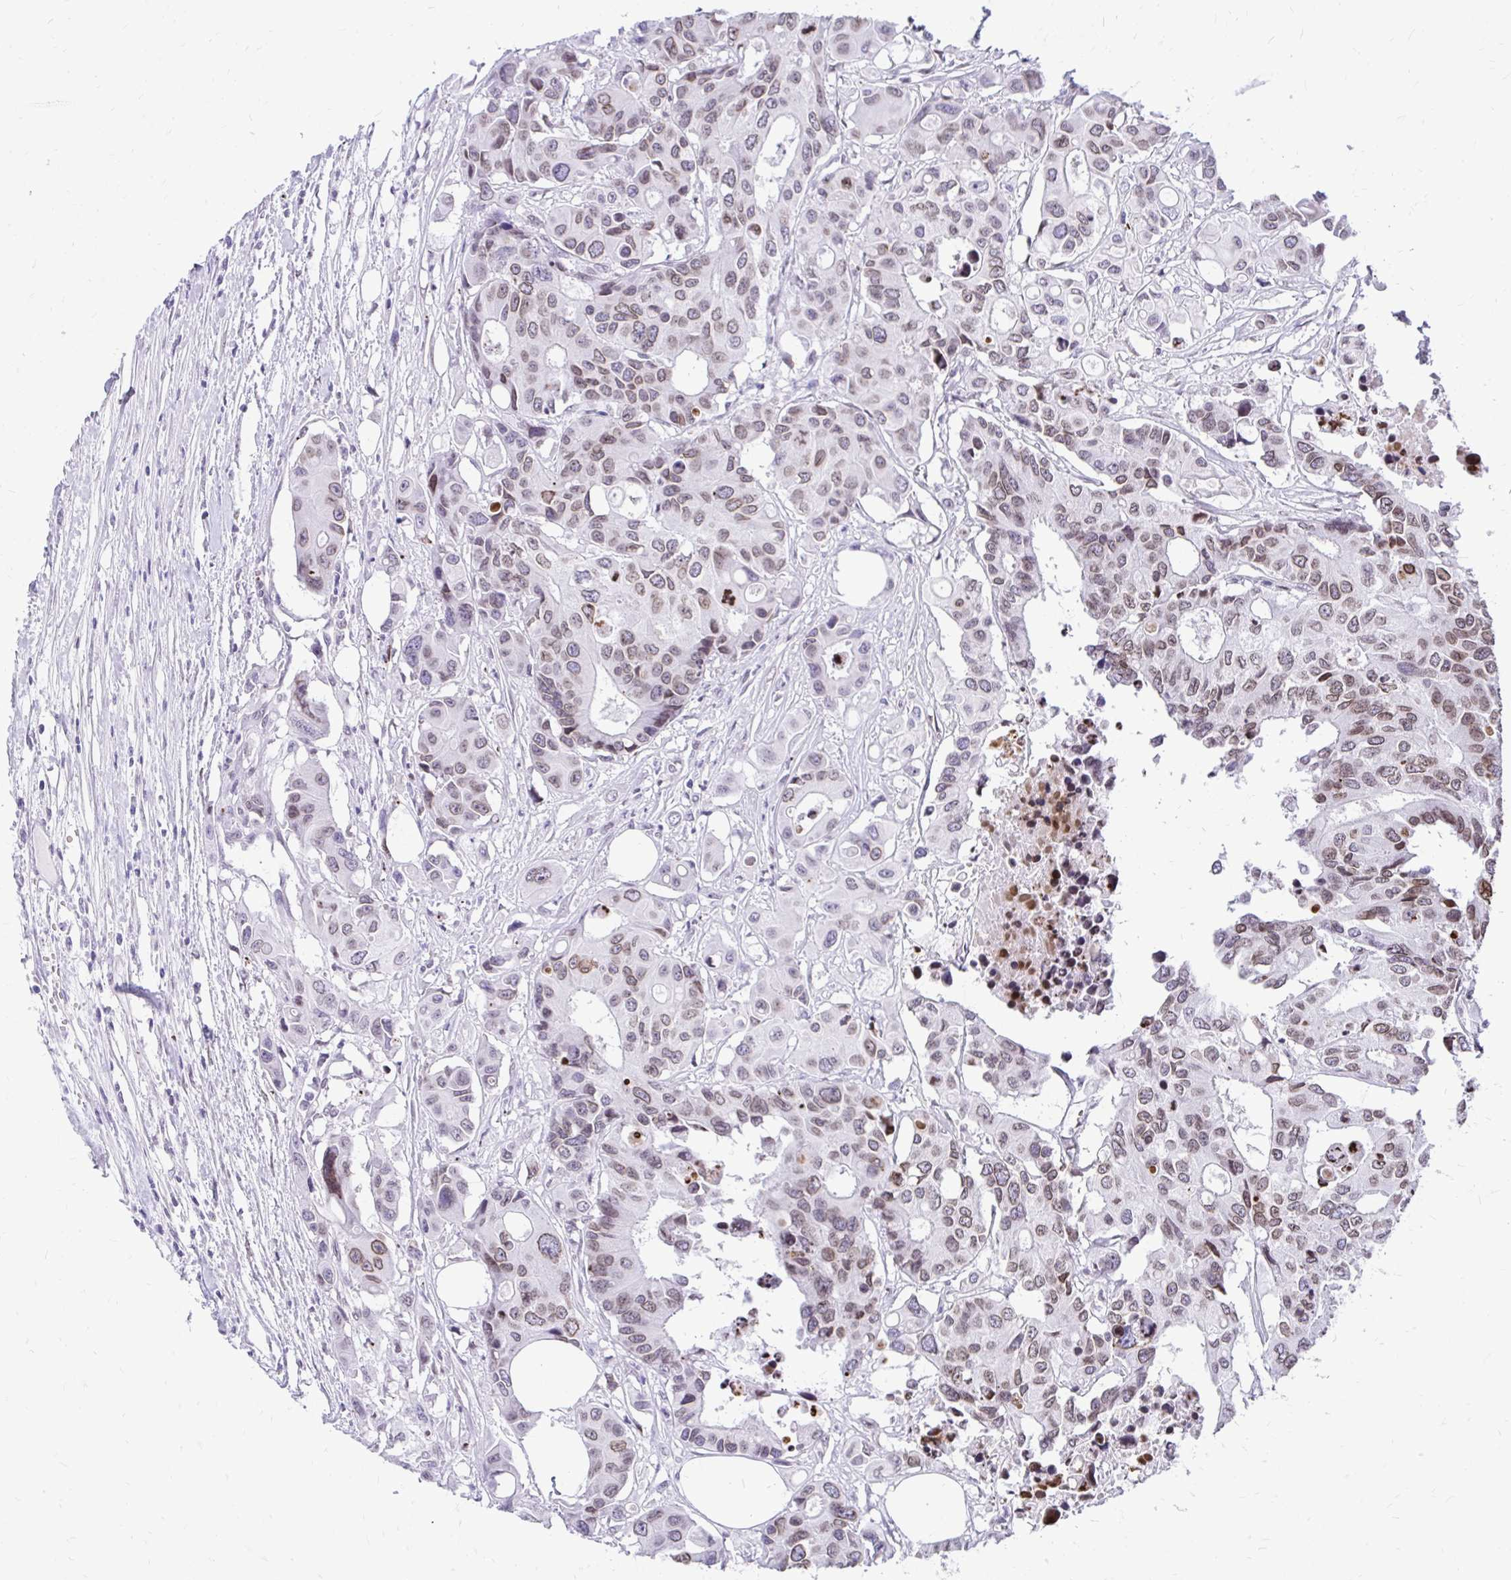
{"staining": {"intensity": "weak", "quantity": "25%-75%", "location": "cytoplasmic/membranous,nuclear"}, "tissue": "colorectal cancer", "cell_type": "Tumor cells", "image_type": "cancer", "snomed": [{"axis": "morphology", "description": "Adenocarcinoma, NOS"}, {"axis": "topography", "description": "Colon"}], "caption": "IHC staining of colorectal adenocarcinoma, which demonstrates low levels of weak cytoplasmic/membranous and nuclear positivity in approximately 25%-75% of tumor cells indicating weak cytoplasmic/membranous and nuclear protein positivity. The staining was performed using DAB (3,3'-diaminobenzidine) (brown) for protein detection and nuclei were counterstained in hematoxylin (blue).", "gene": "BANF1", "patient": {"sex": "male", "age": 77}}